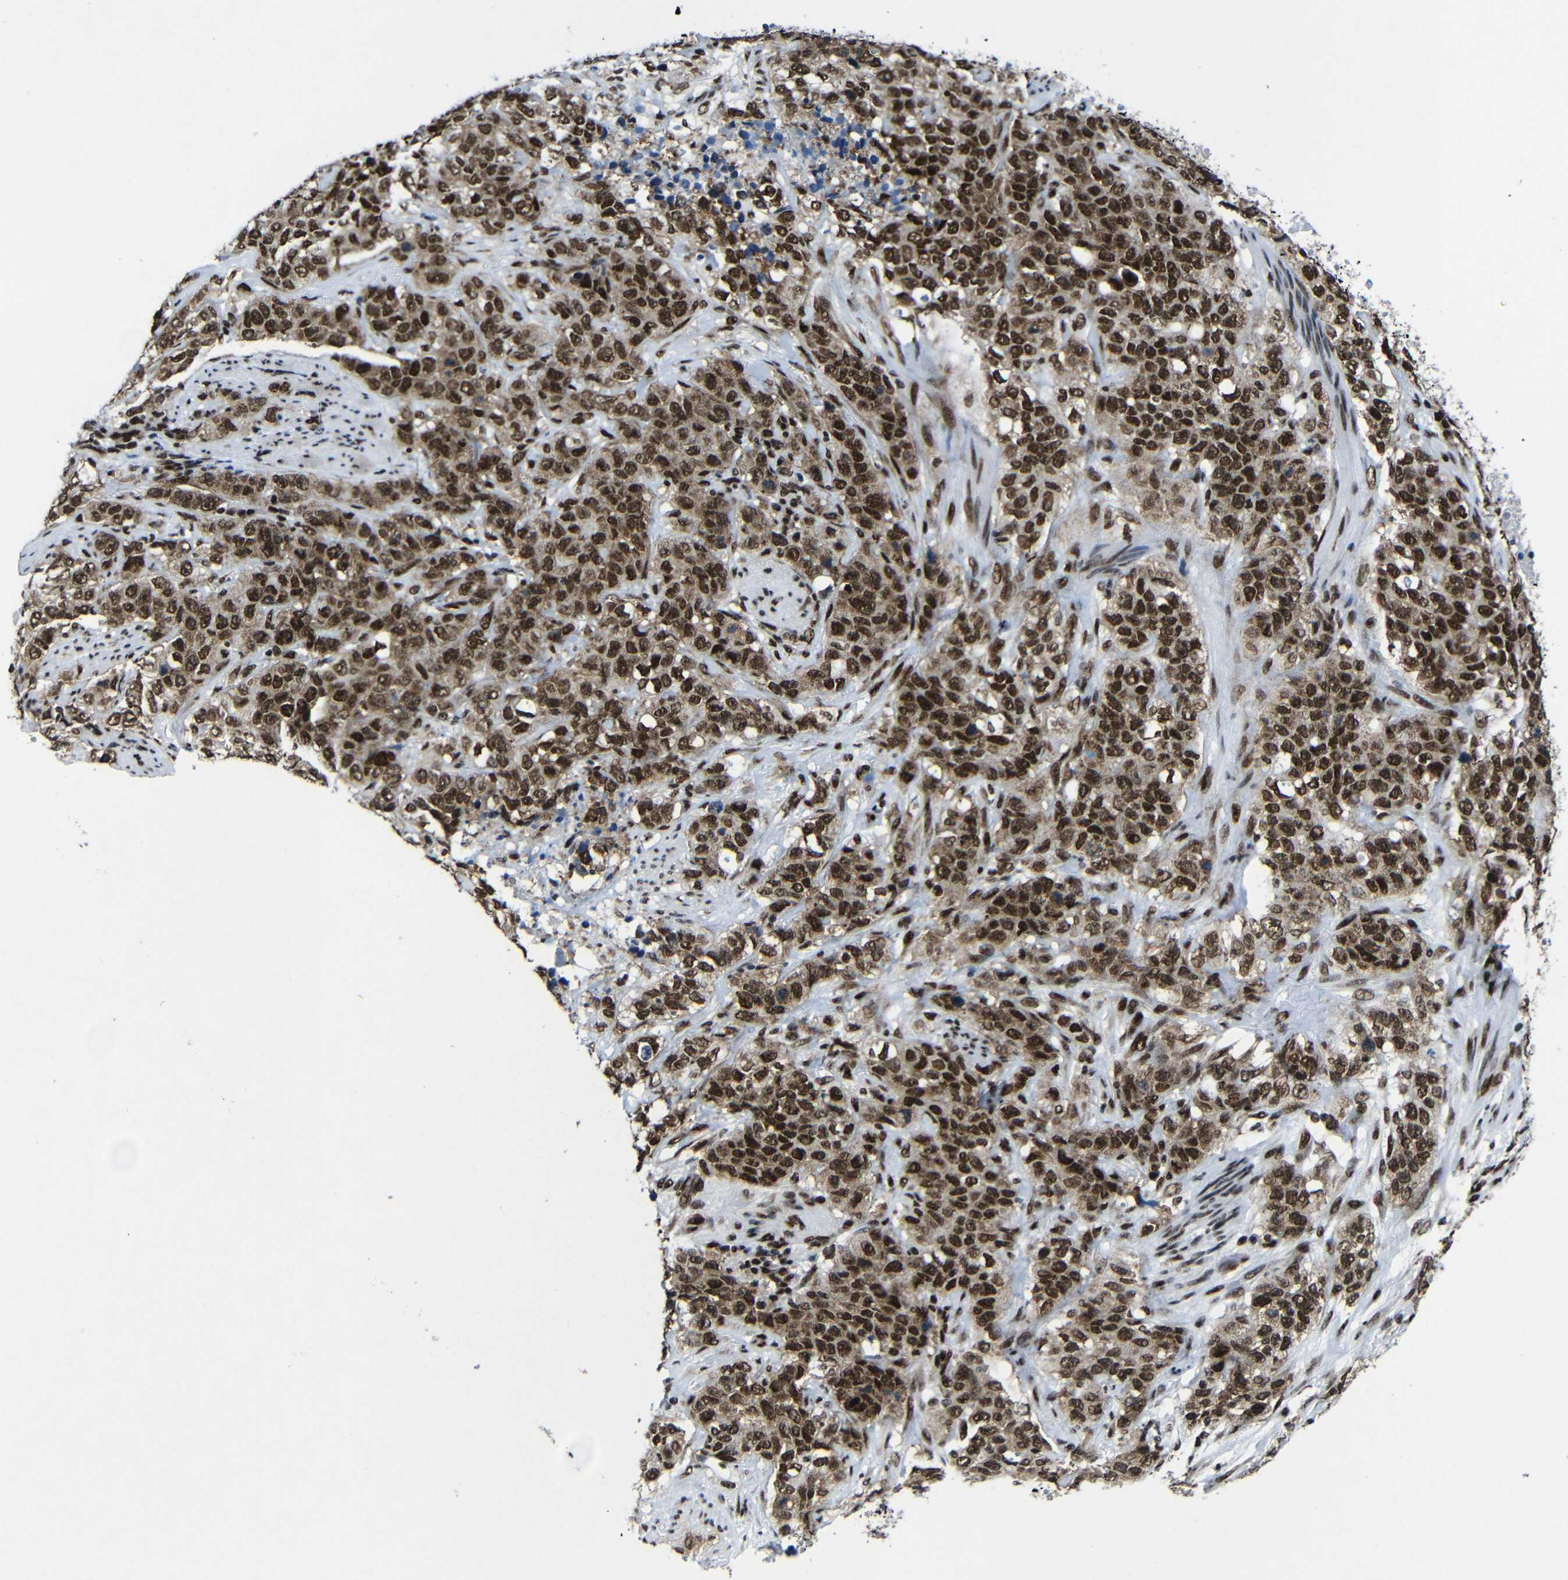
{"staining": {"intensity": "strong", "quantity": ">75%", "location": "nuclear"}, "tissue": "stomach cancer", "cell_type": "Tumor cells", "image_type": "cancer", "snomed": [{"axis": "morphology", "description": "Adenocarcinoma, NOS"}, {"axis": "topography", "description": "Stomach"}], "caption": "A micrograph of human adenocarcinoma (stomach) stained for a protein demonstrates strong nuclear brown staining in tumor cells.", "gene": "PTBP1", "patient": {"sex": "male", "age": 48}}